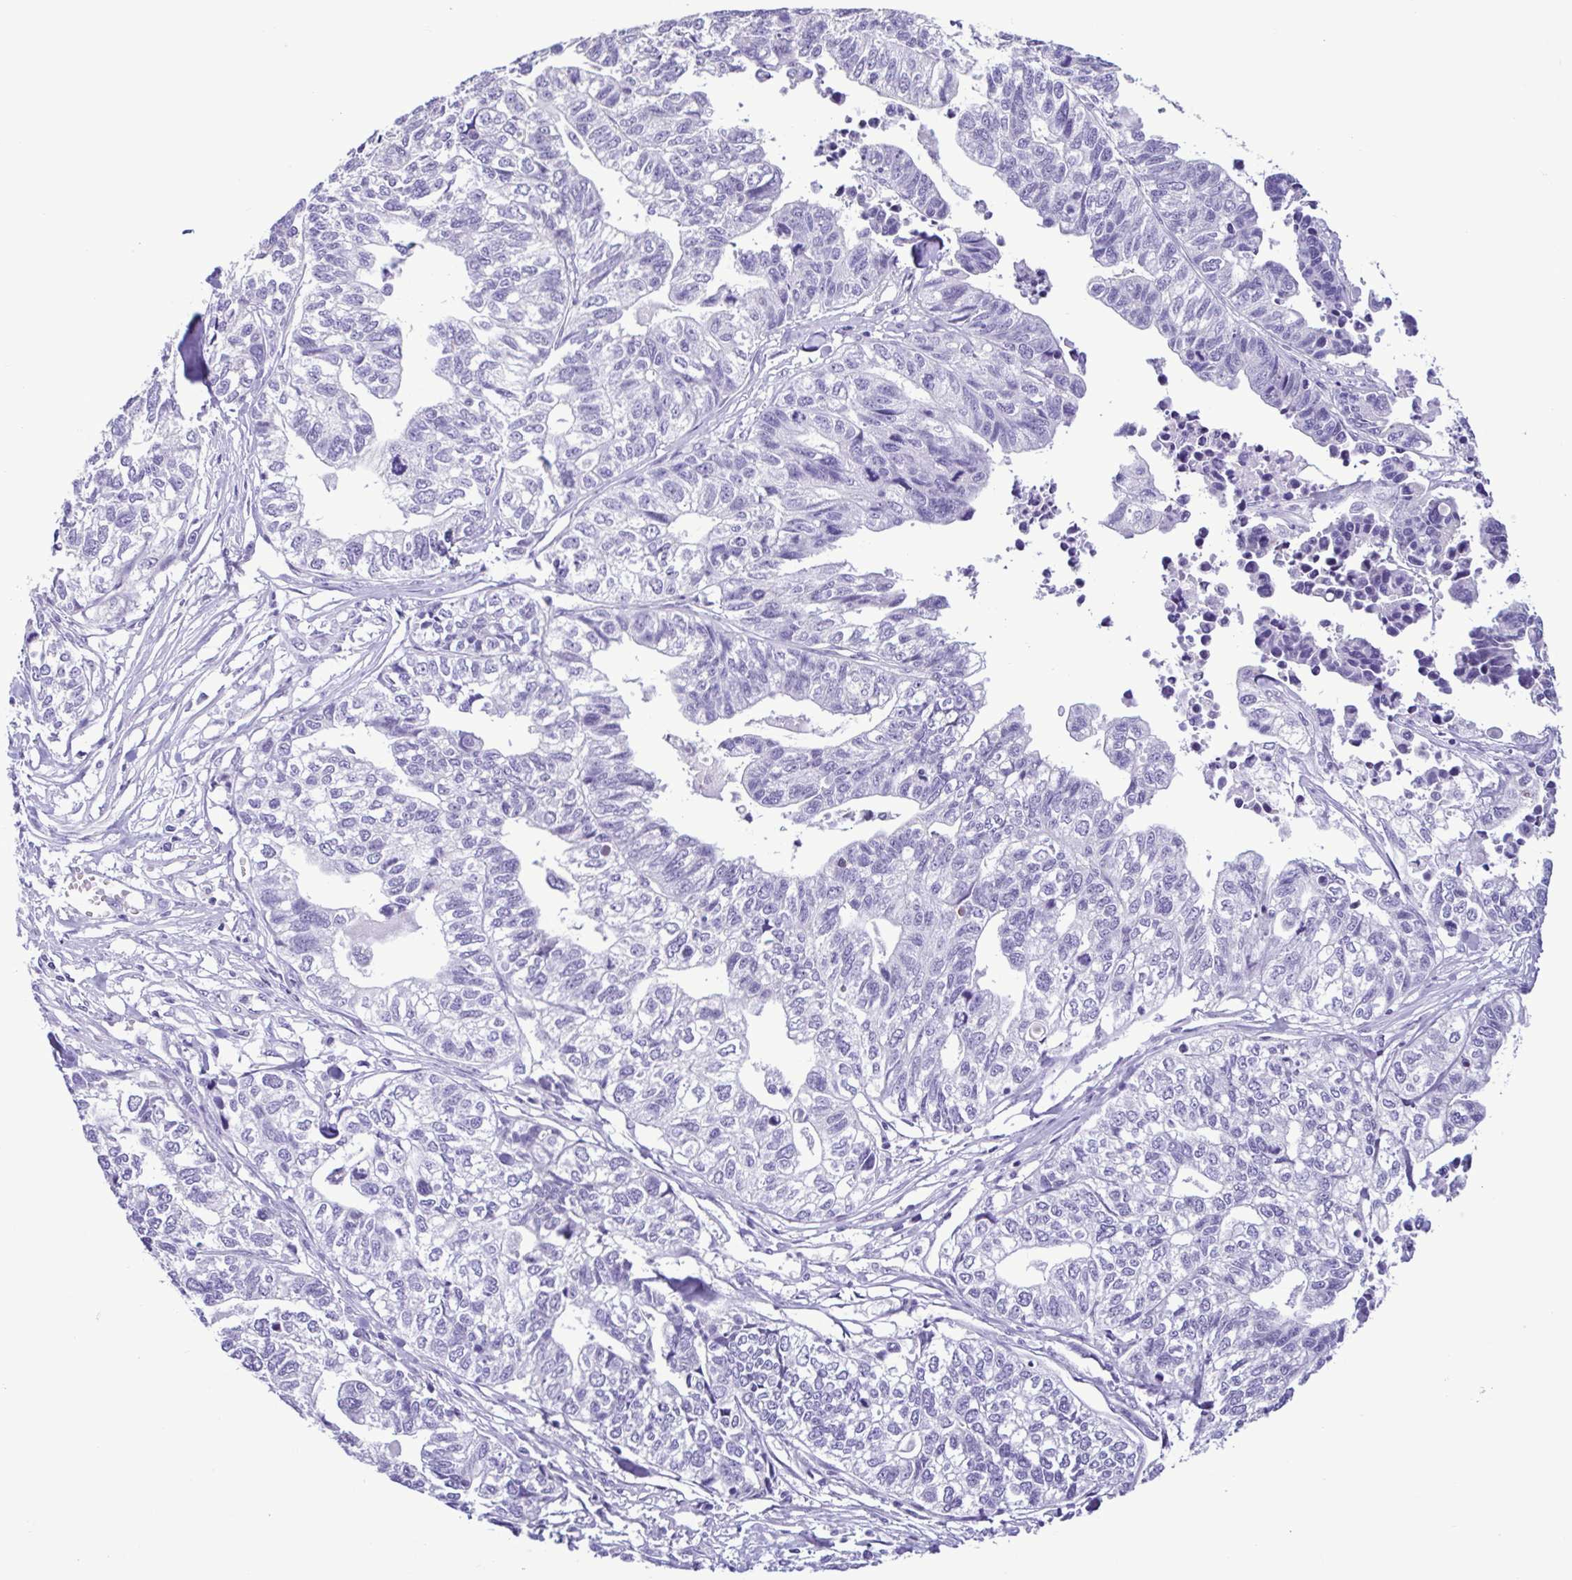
{"staining": {"intensity": "negative", "quantity": "none", "location": "none"}, "tissue": "stomach cancer", "cell_type": "Tumor cells", "image_type": "cancer", "snomed": [{"axis": "morphology", "description": "Adenocarcinoma, NOS"}, {"axis": "topography", "description": "Stomach, upper"}], "caption": "Immunohistochemical staining of human stomach adenocarcinoma displays no significant staining in tumor cells.", "gene": "CBY2", "patient": {"sex": "female", "age": 67}}